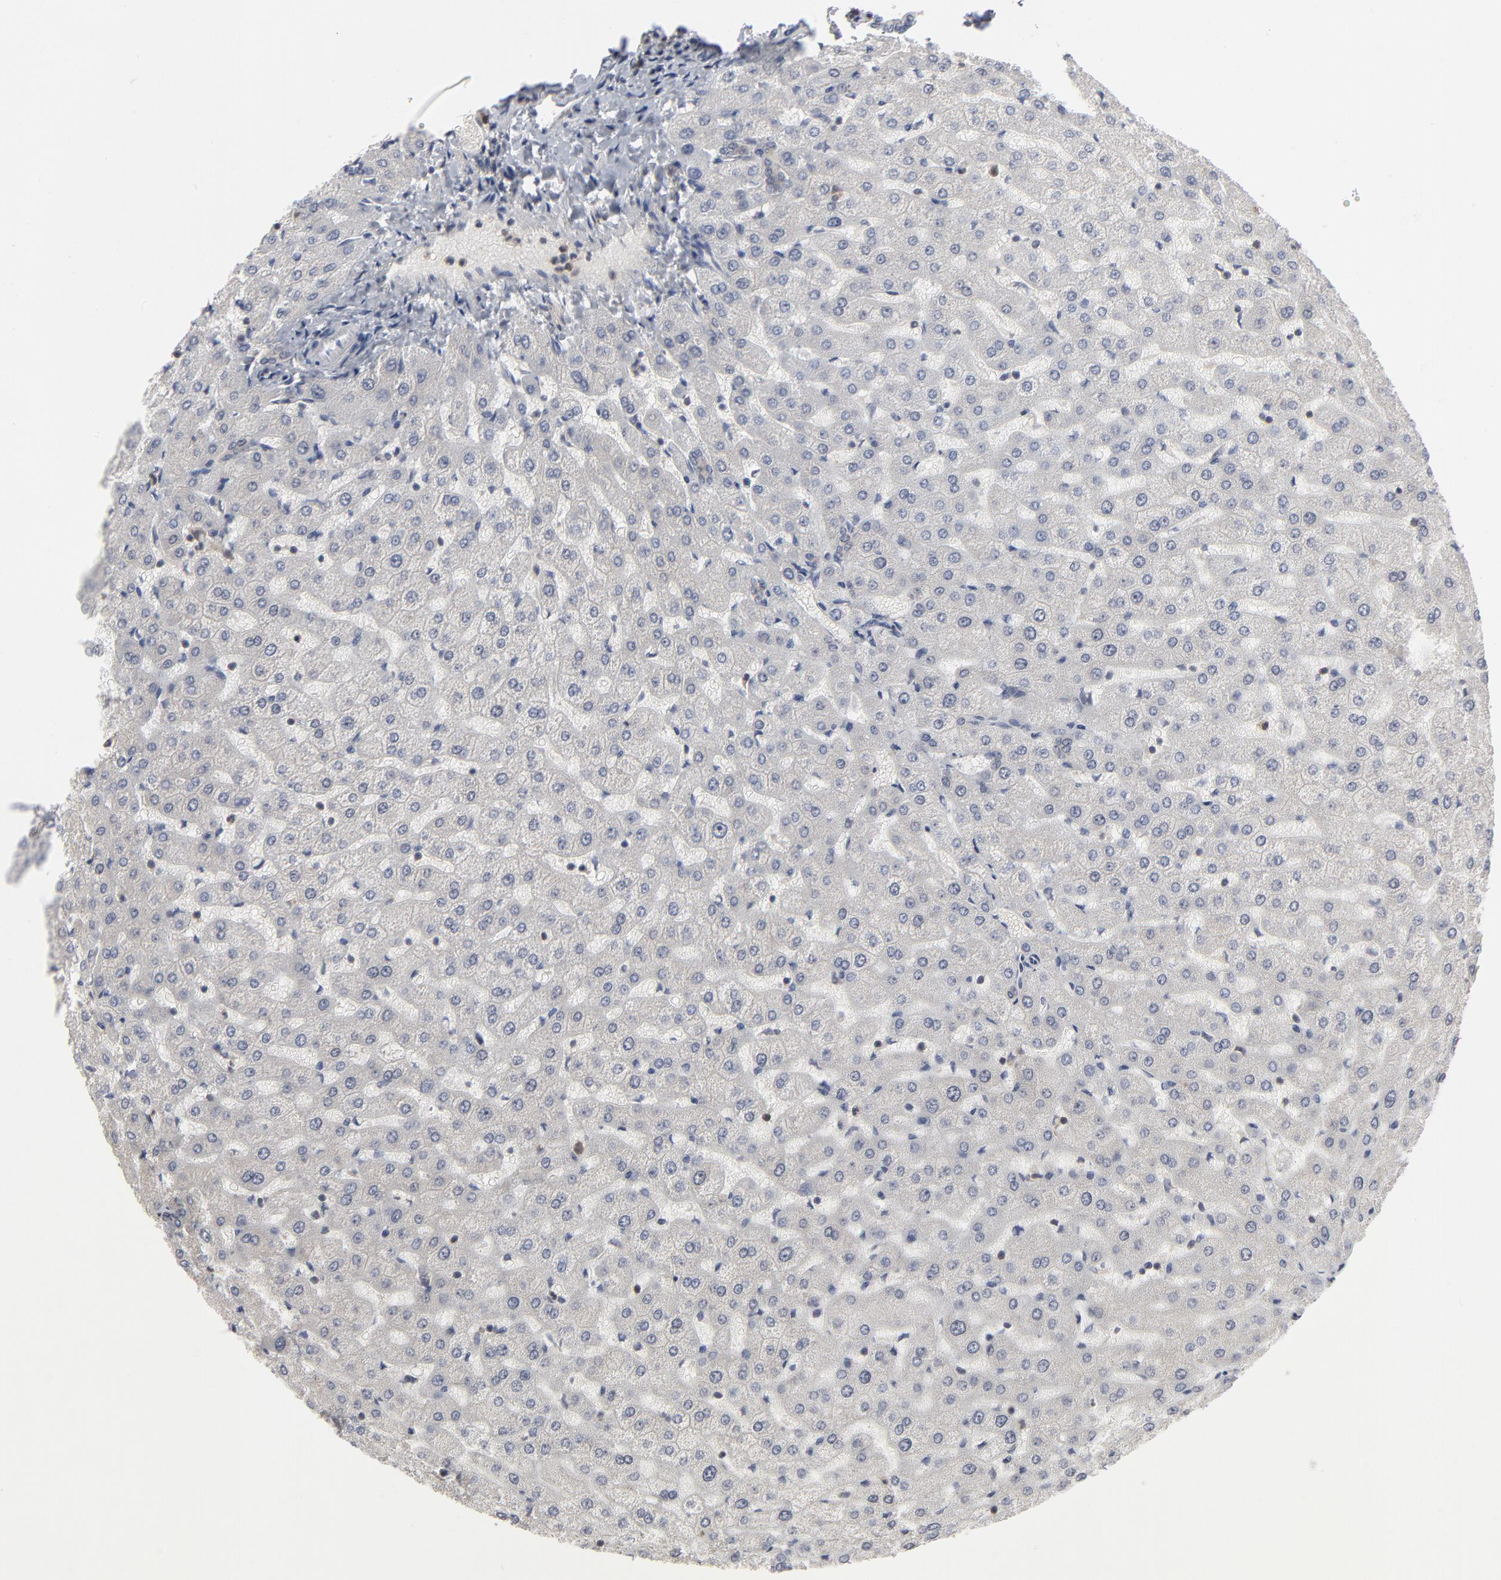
{"staining": {"intensity": "weak", "quantity": ">75%", "location": "cytoplasmic/membranous"}, "tissue": "liver", "cell_type": "Cholangiocytes", "image_type": "normal", "snomed": [{"axis": "morphology", "description": "Normal tissue, NOS"}, {"axis": "morphology", "description": "Fibrosis, NOS"}, {"axis": "topography", "description": "Liver"}], "caption": "Weak cytoplasmic/membranous positivity for a protein is identified in about >75% of cholangiocytes of normal liver using immunohistochemistry.", "gene": "MAP2K1", "patient": {"sex": "female", "age": 29}}